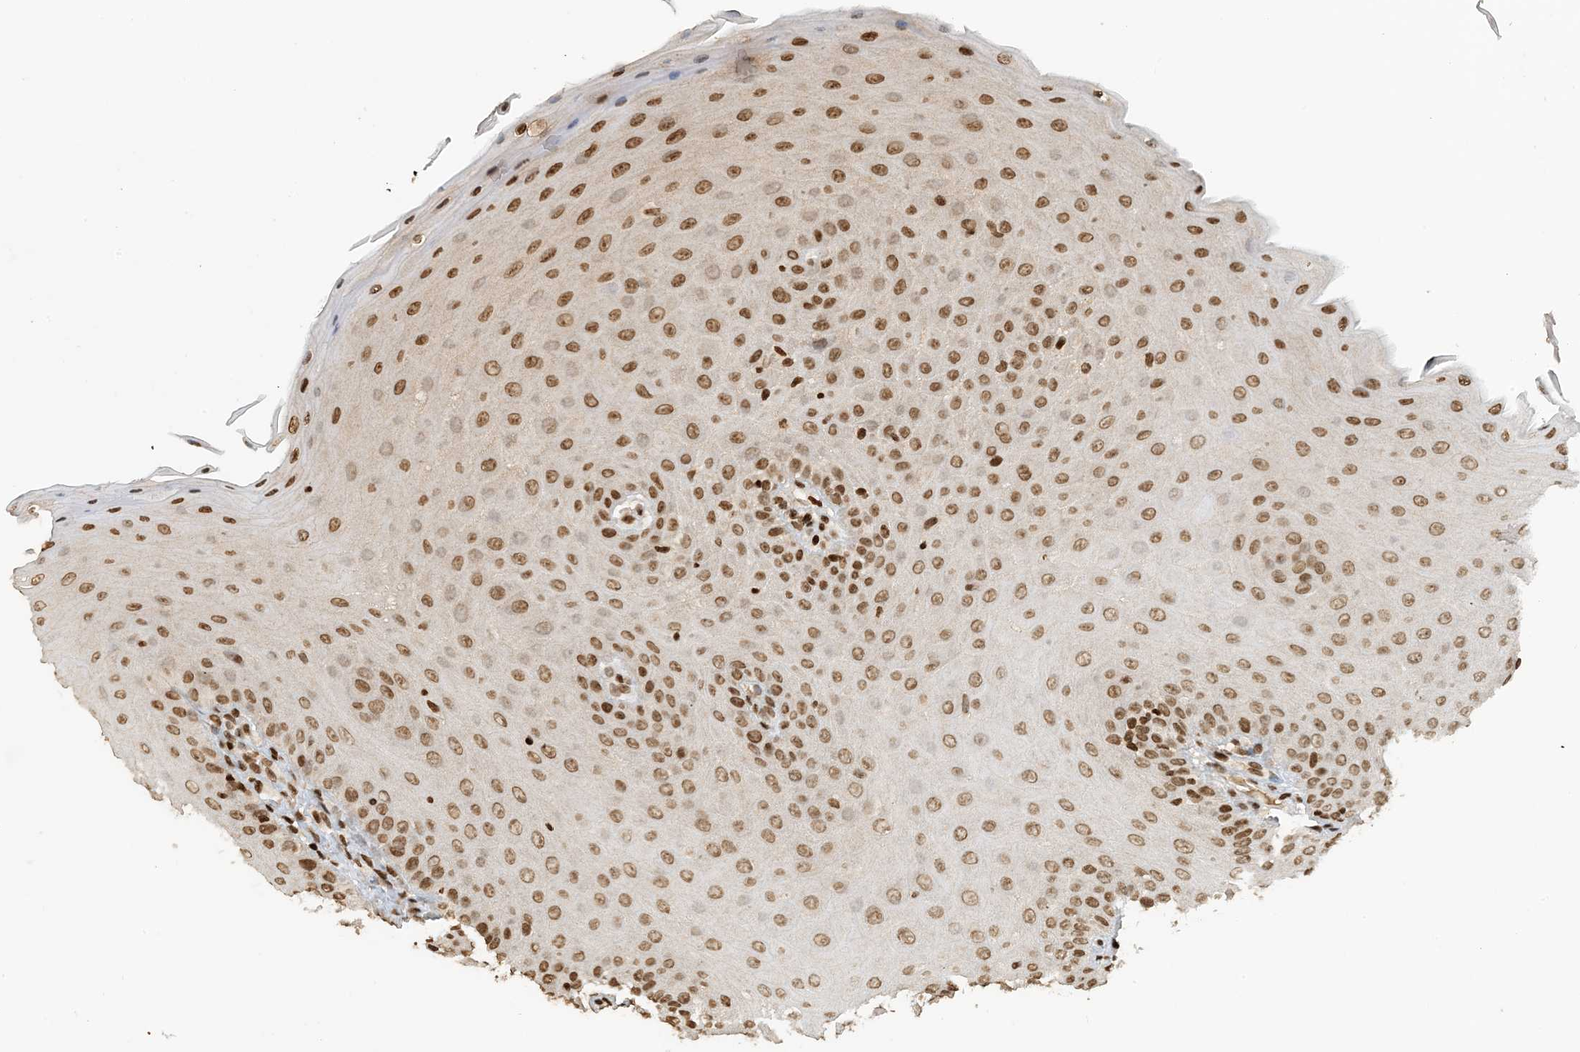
{"staining": {"intensity": "moderate", "quantity": ">75%", "location": "nuclear"}, "tissue": "oral mucosa", "cell_type": "Squamous epithelial cells", "image_type": "normal", "snomed": [{"axis": "morphology", "description": "Normal tissue, NOS"}, {"axis": "topography", "description": "Oral tissue"}], "caption": "Normal oral mucosa reveals moderate nuclear positivity in approximately >75% of squamous epithelial cells, visualized by immunohistochemistry.", "gene": "H3", "patient": {"sex": "female", "age": 68}}